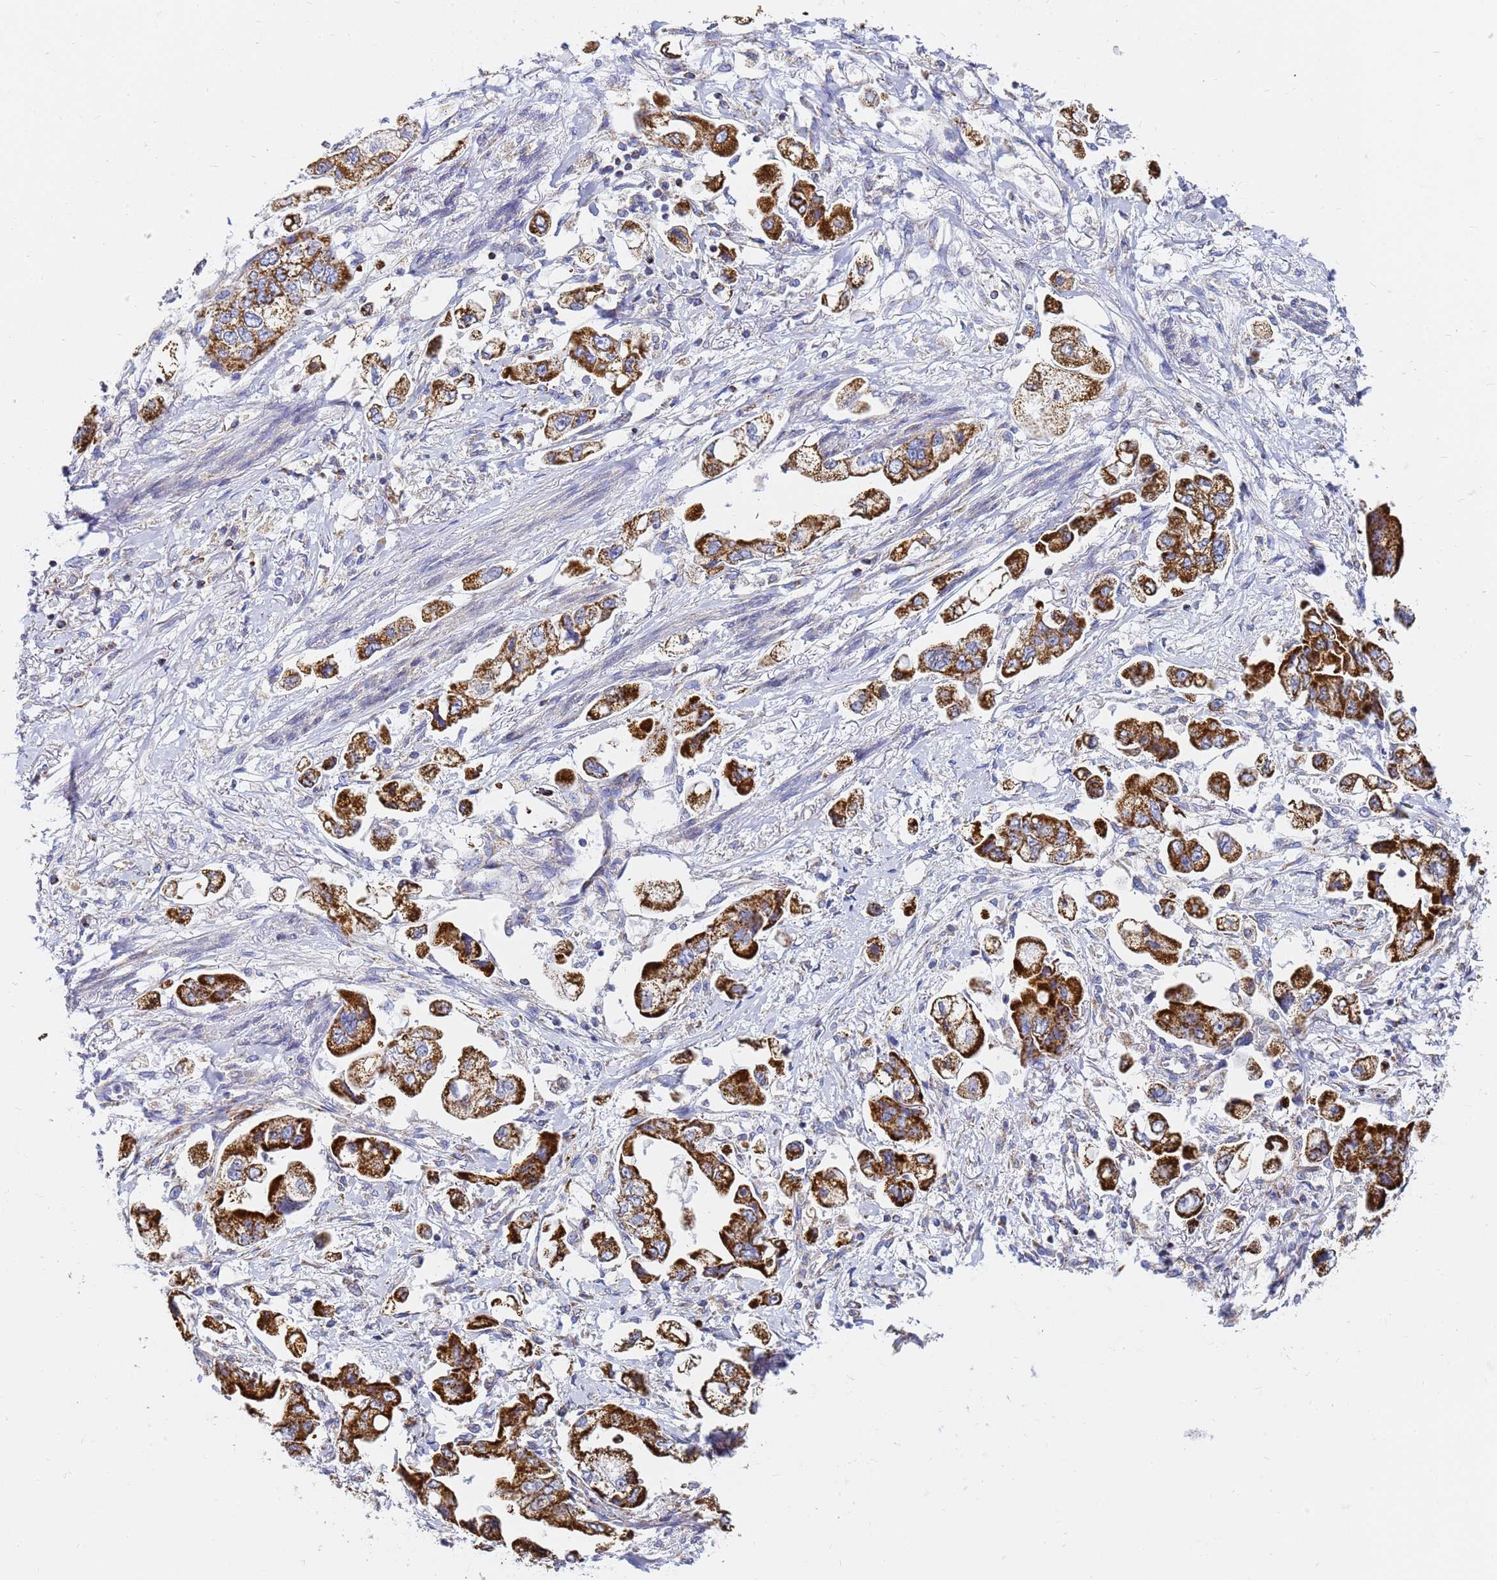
{"staining": {"intensity": "strong", "quantity": ">75%", "location": "cytoplasmic/membranous"}, "tissue": "stomach cancer", "cell_type": "Tumor cells", "image_type": "cancer", "snomed": [{"axis": "morphology", "description": "Adenocarcinoma, NOS"}, {"axis": "topography", "description": "Stomach"}], "caption": "Brown immunohistochemical staining in stomach adenocarcinoma demonstrates strong cytoplasmic/membranous expression in about >75% of tumor cells. (DAB (3,3'-diaminobenzidine) IHC, brown staining for protein, blue staining for nuclei).", "gene": "CNIH4", "patient": {"sex": "male", "age": 62}}